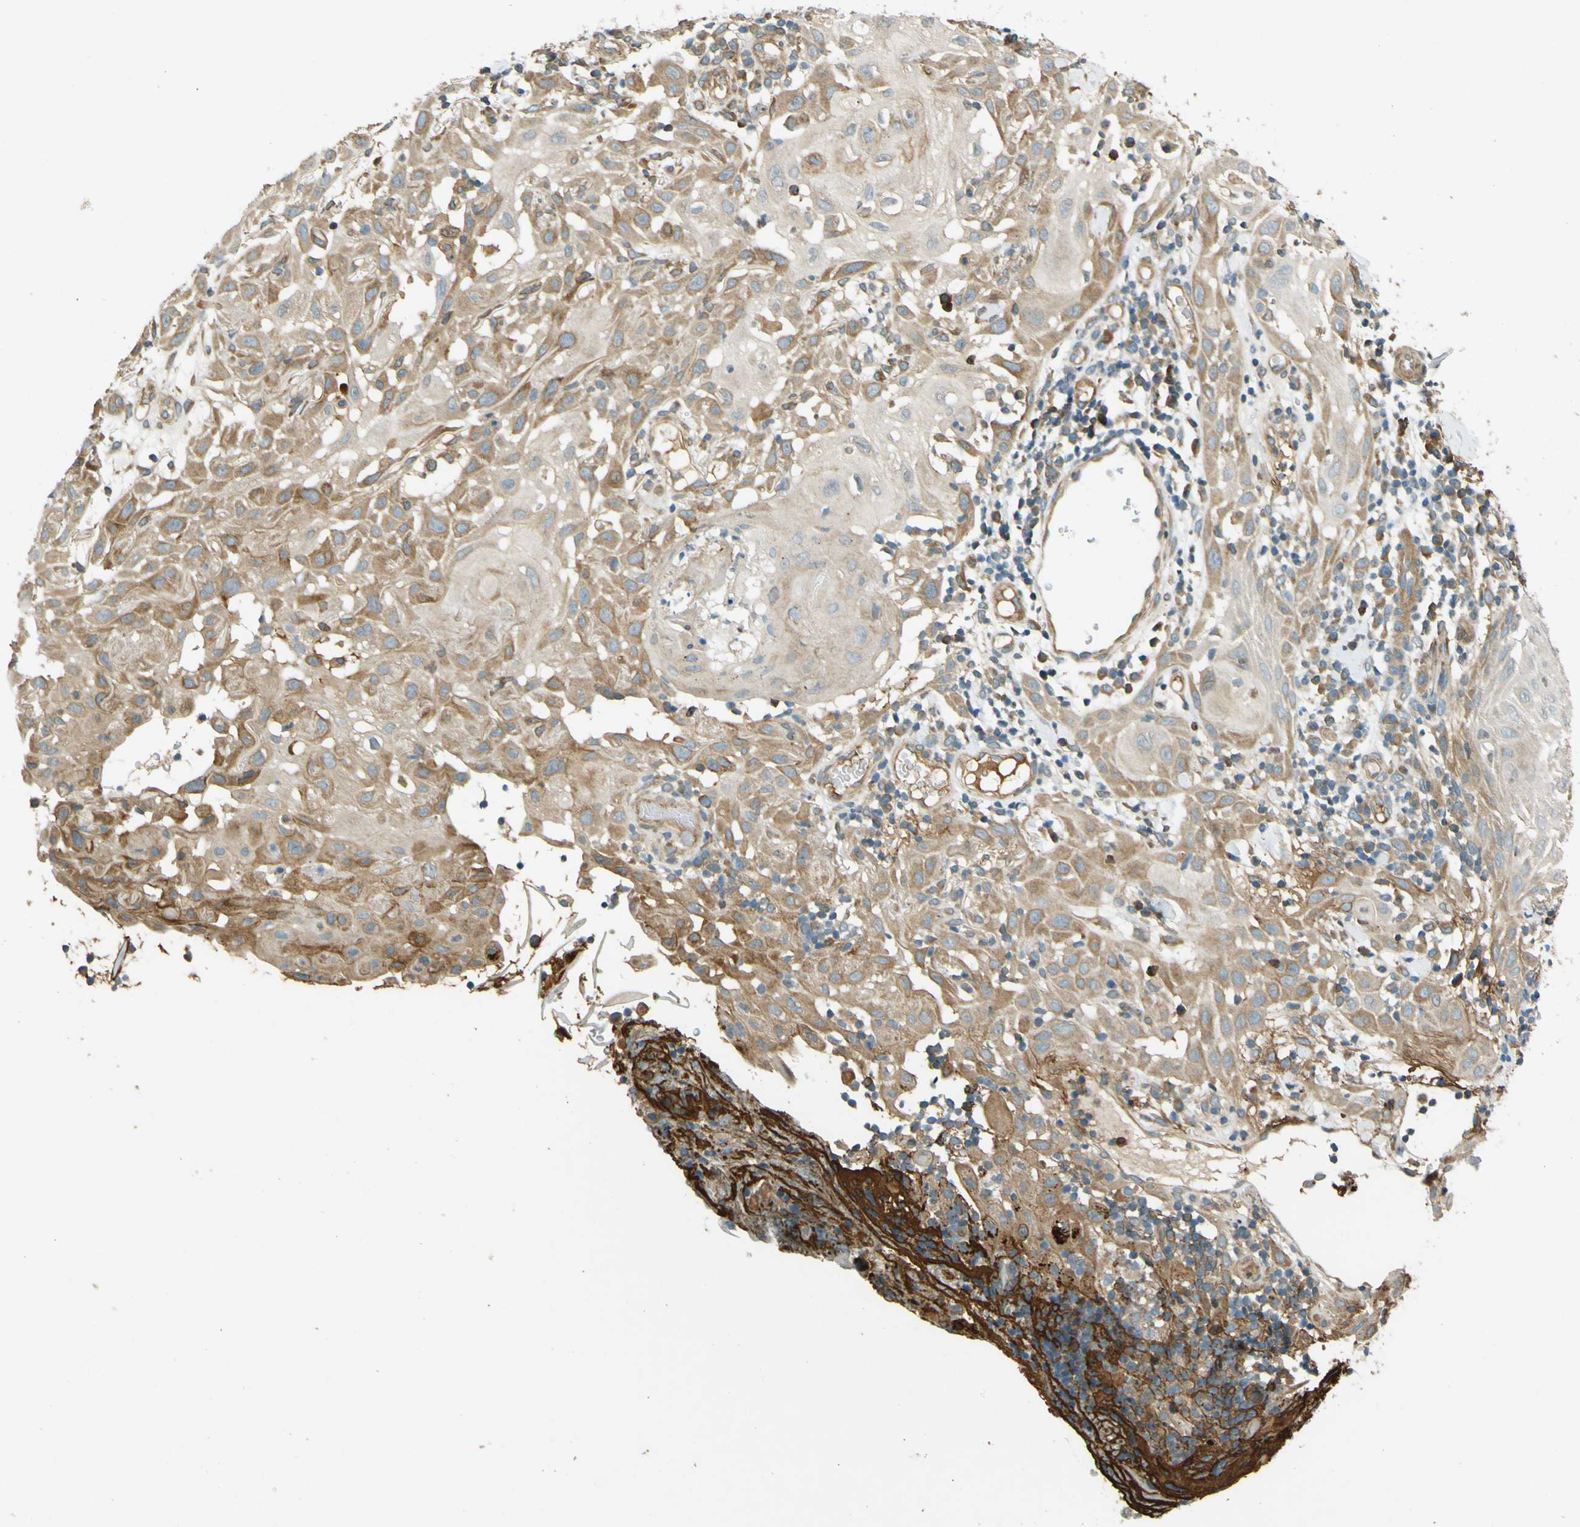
{"staining": {"intensity": "moderate", "quantity": "25%-75%", "location": "cytoplasmic/membranous"}, "tissue": "skin cancer", "cell_type": "Tumor cells", "image_type": "cancer", "snomed": [{"axis": "morphology", "description": "Squamous cell carcinoma, NOS"}, {"axis": "topography", "description": "Skin"}], "caption": "Tumor cells demonstrate medium levels of moderate cytoplasmic/membranous positivity in about 25%-75% of cells in squamous cell carcinoma (skin).", "gene": "LPCAT1", "patient": {"sex": "male", "age": 24}}